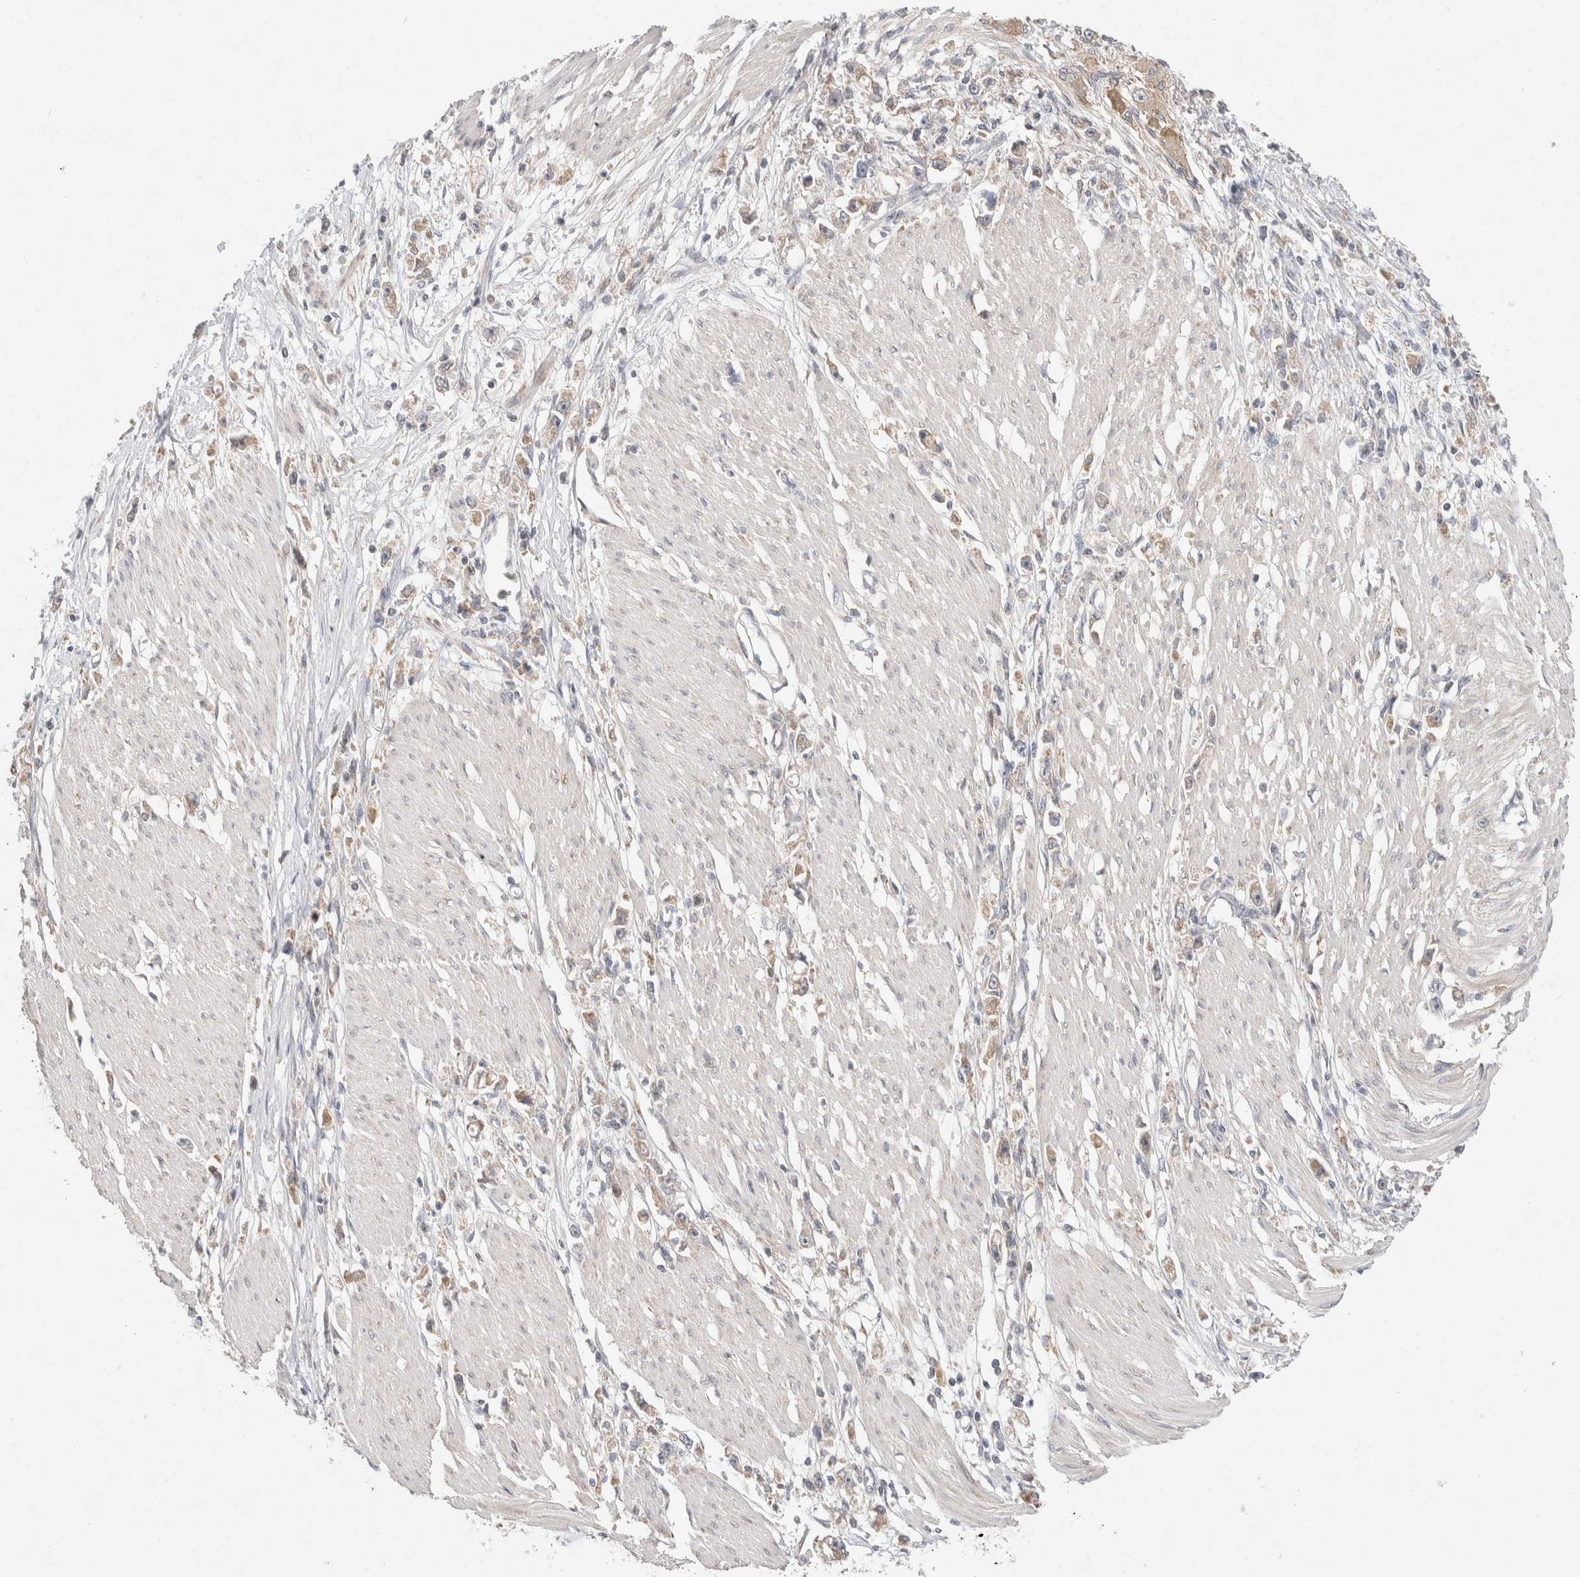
{"staining": {"intensity": "negative", "quantity": "none", "location": "none"}, "tissue": "stomach cancer", "cell_type": "Tumor cells", "image_type": "cancer", "snomed": [{"axis": "morphology", "description": "Adenocarcinoma, NOS"}, {"axis": "topography", "description": "Stomach"}], "caption": "There is no significant expression in tumor cells of stomach cancer.", "gene": "CMTM4", "patient": {"sex": "female", "age": 59}}